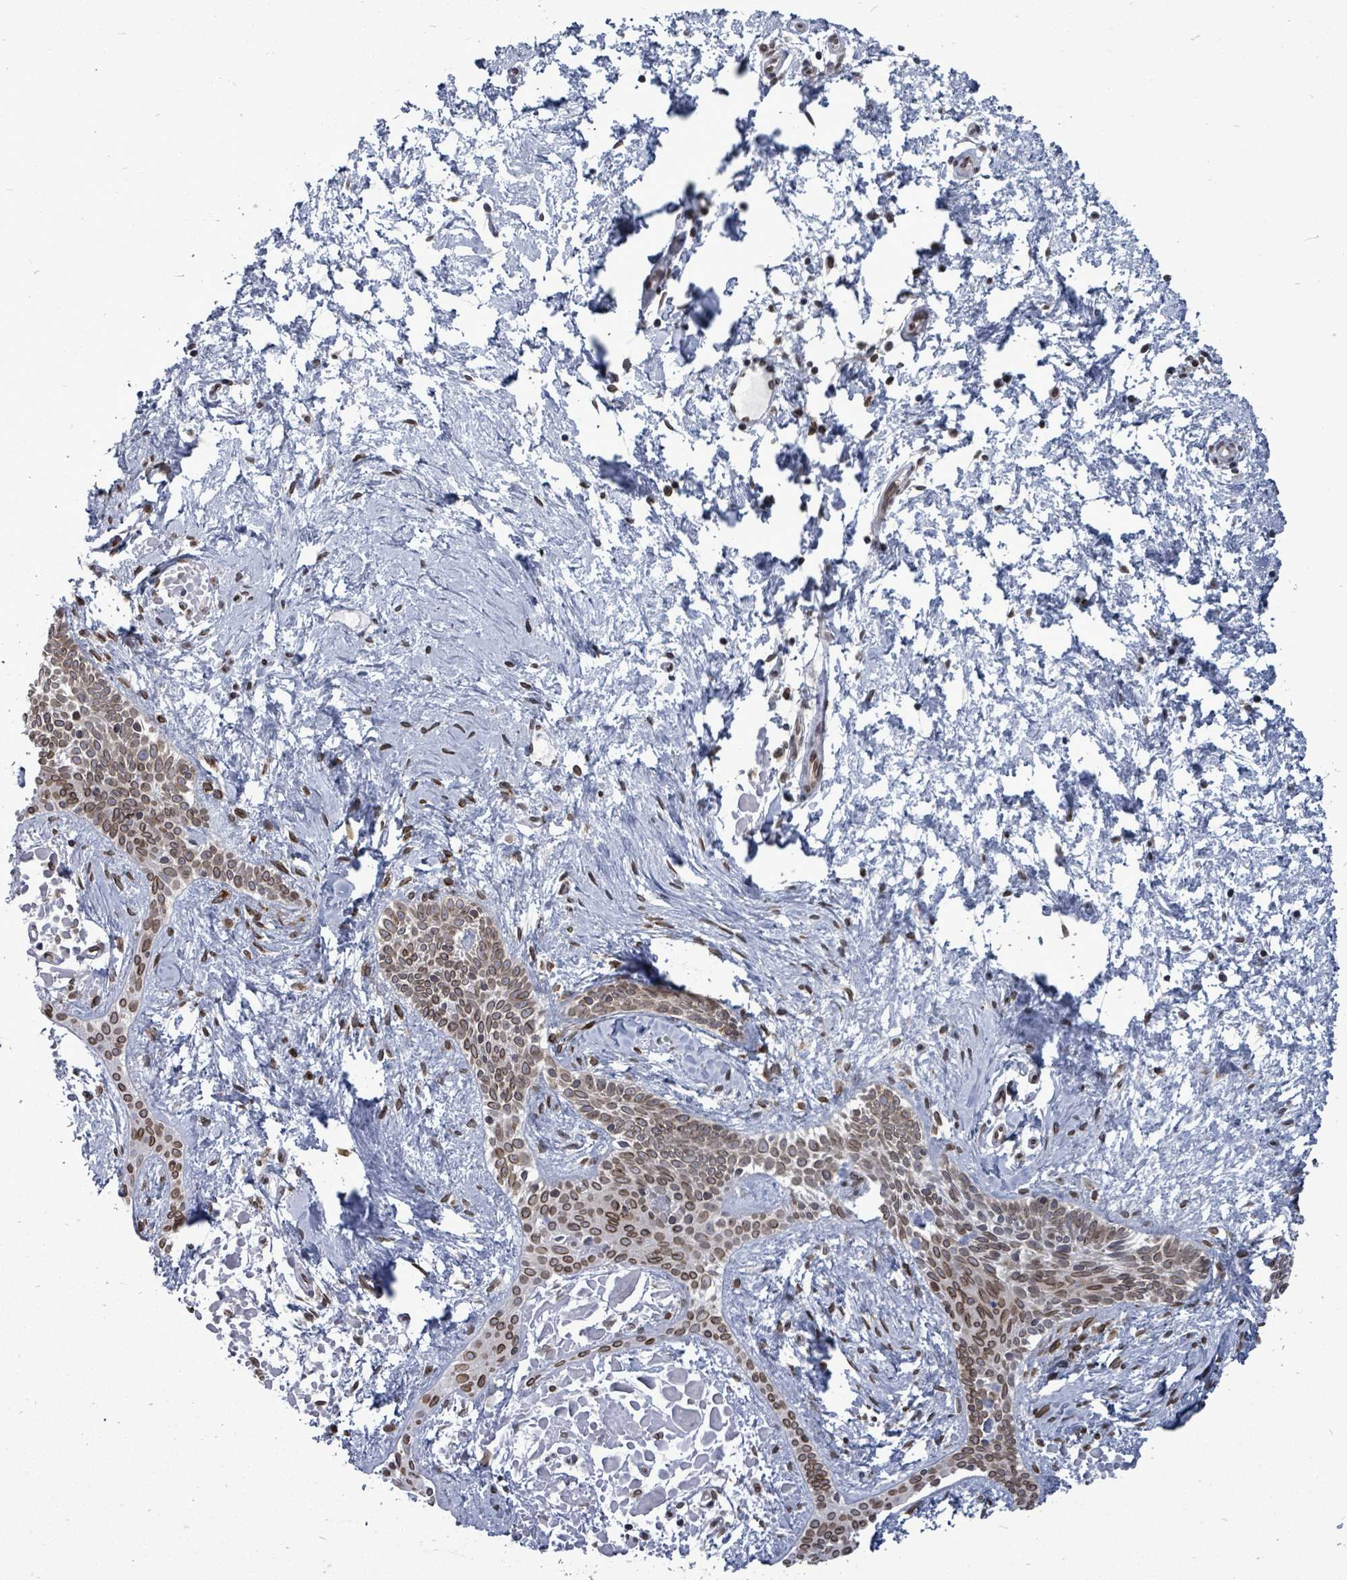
{"staining": {"intensity": "moderate", "quantity": ">75%", "location": "cytoplasmic/membranous,nuclear"}, "tissue": "skin cancer", "cell_type": "Tumor cells", "image_type": "cancer", "snomed": [{"axis": "morphology", "description": "Basal cell carcinoma"}, {"axis": "topography", "description": "Skin"}], "caption": "The histopathology image demonstrates a brown stain indicating the presence of a protein in the cytoplasmic/membranous and nuclear of tumor cells in skin cancer (basal cell carcinoma). The protein is stained brown, and the nuclei are stained in blue (DAB IHC with brightfield microscopy, high magnification).", "gene": "ARFGAP1", "patient": {"sex": "male", "age": 78}}